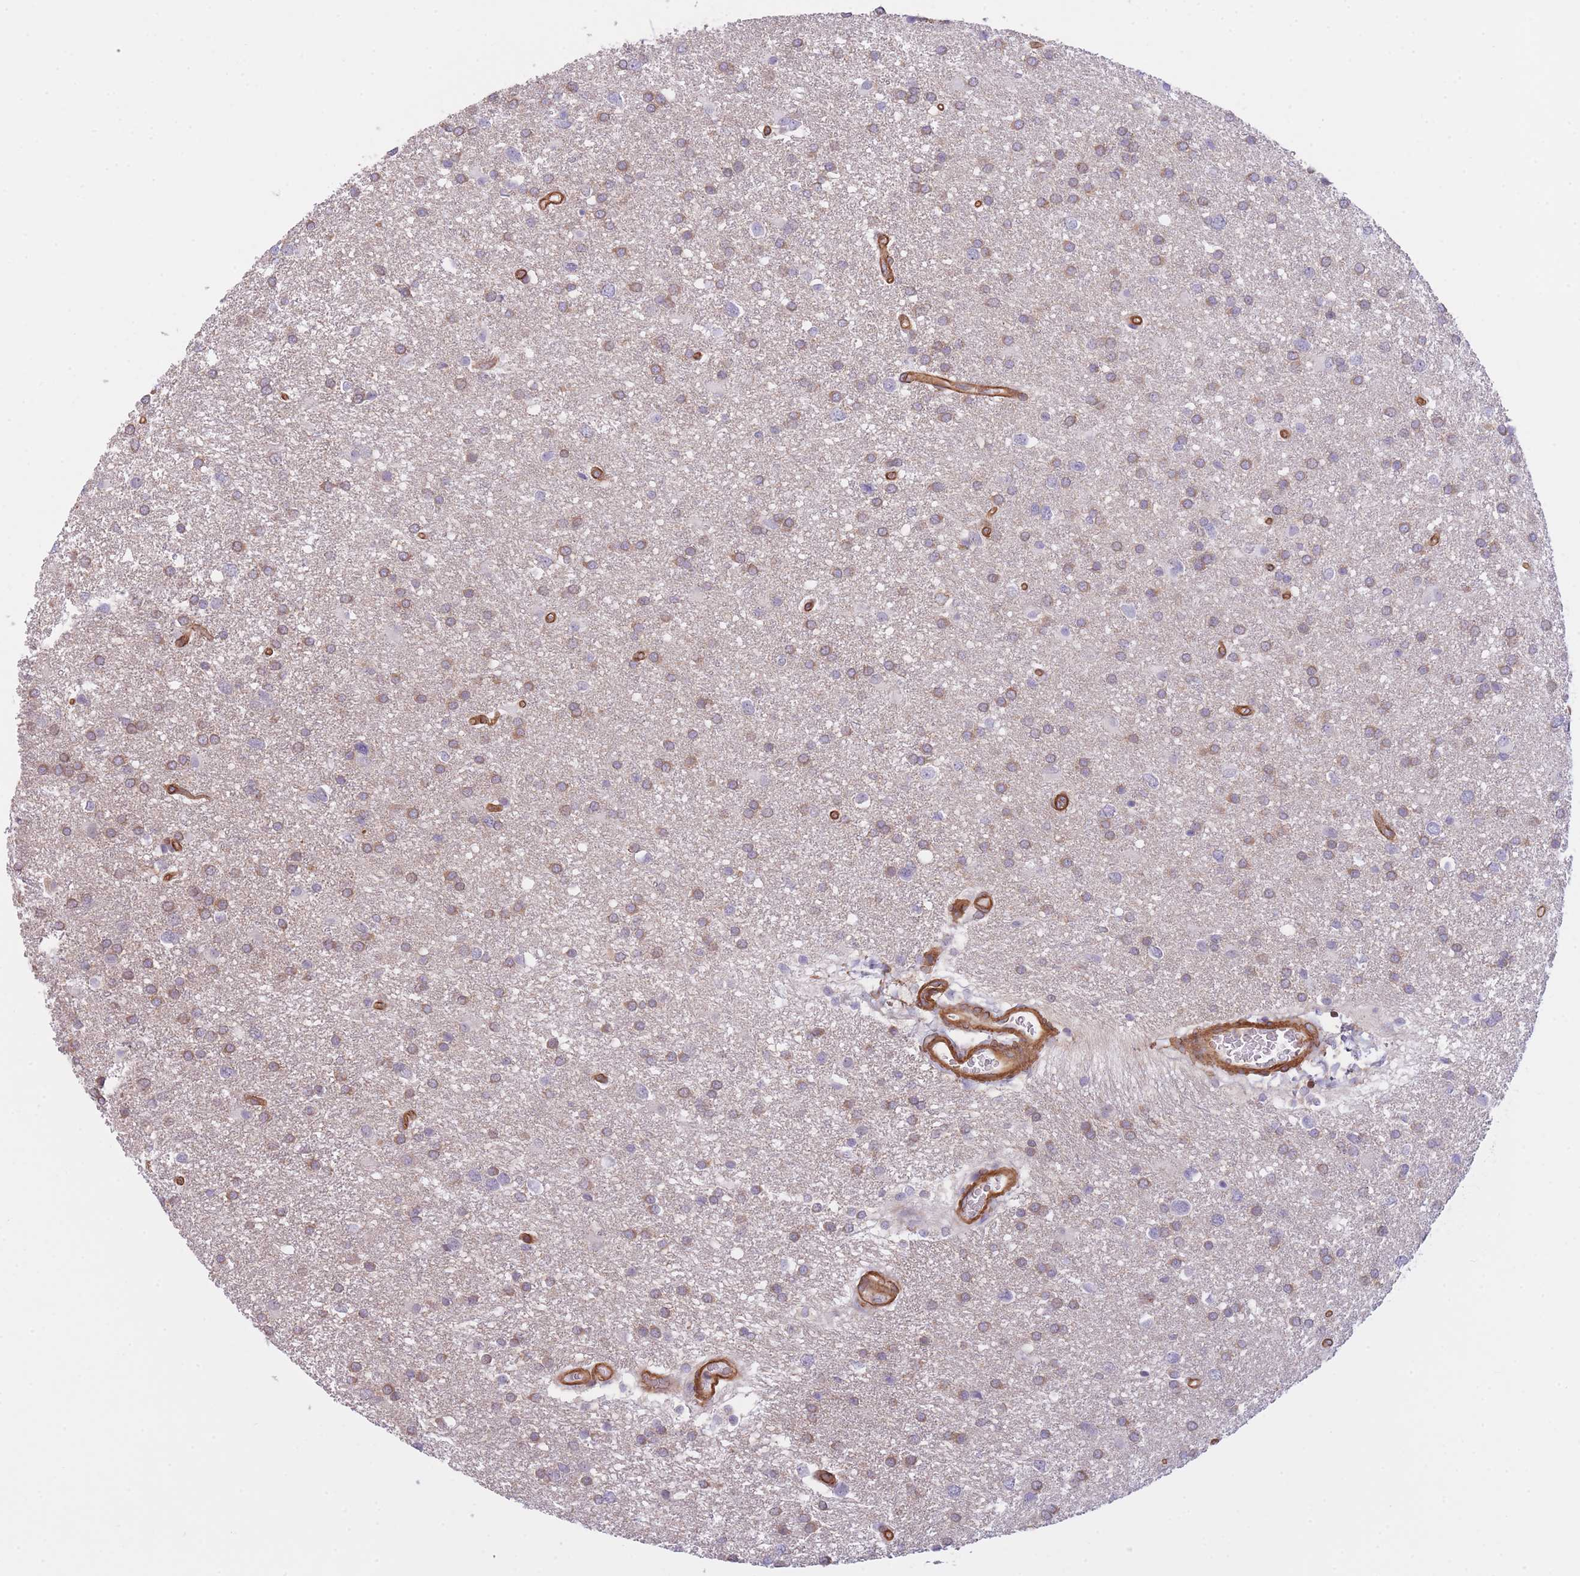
{"staining": {"intensity": "moderate", "quantity": ">75%", "location": "cytoplasmic/membranous"}, "tissue": "glioma", "cell_type": "Tumor cells", "image_type": "cancer", "snomed": [{"axis": "morphology", "description": "Glioma, malignant, Low grade"}, {"axis": "topography", "description": "Brain"}], "caption": "A photomicrograph showing moderate cytoplasmic/membranous positivity in approximately >75% of tumor cells in malignant low-grade glioma, as visualized by brown immunohistochemical staining.", "gene": "CDC25B", "patient": {"sex": "female", "age": 32}}